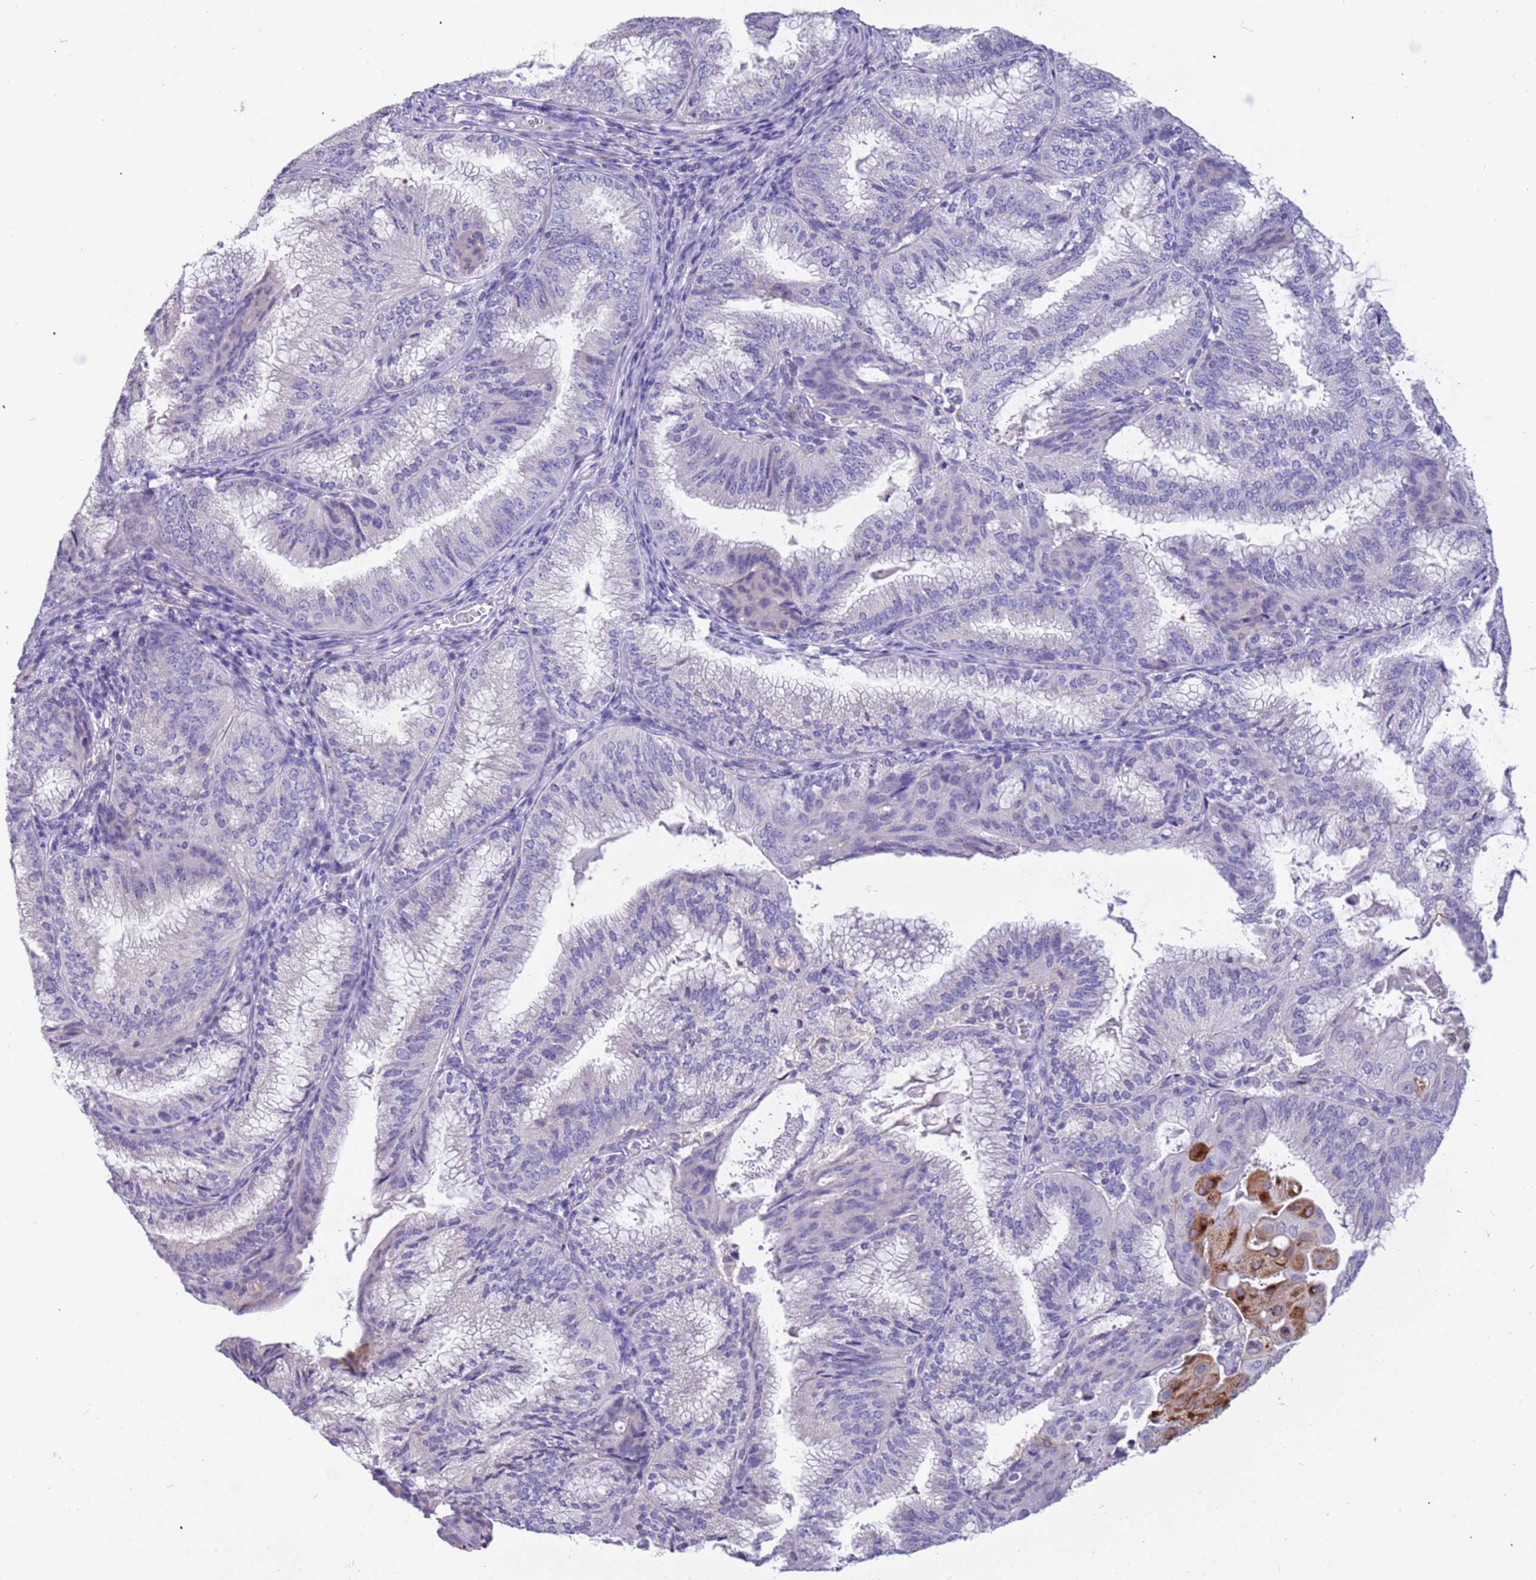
{"staining": {"intensity": "negative", "quantity": "none", "location": "none"}, "tissue": "endometrial cancer", "cell_type": "Tumor cells", "image_type": "cancer", "snomed": [{"axis": "morphology", "description": "Adenocarcinoma, NOS"}, {"axis": "topography", "description": "Endometrium"}], "caption": "Tumor cells show no significant expression in endometrial cancer (adenocarcinoma). (Immunohistochemistry (ihc), brightfield microscopy, high magnification).", "gene": "RHCG", "patient": {"sex": "female", "age": 49}}